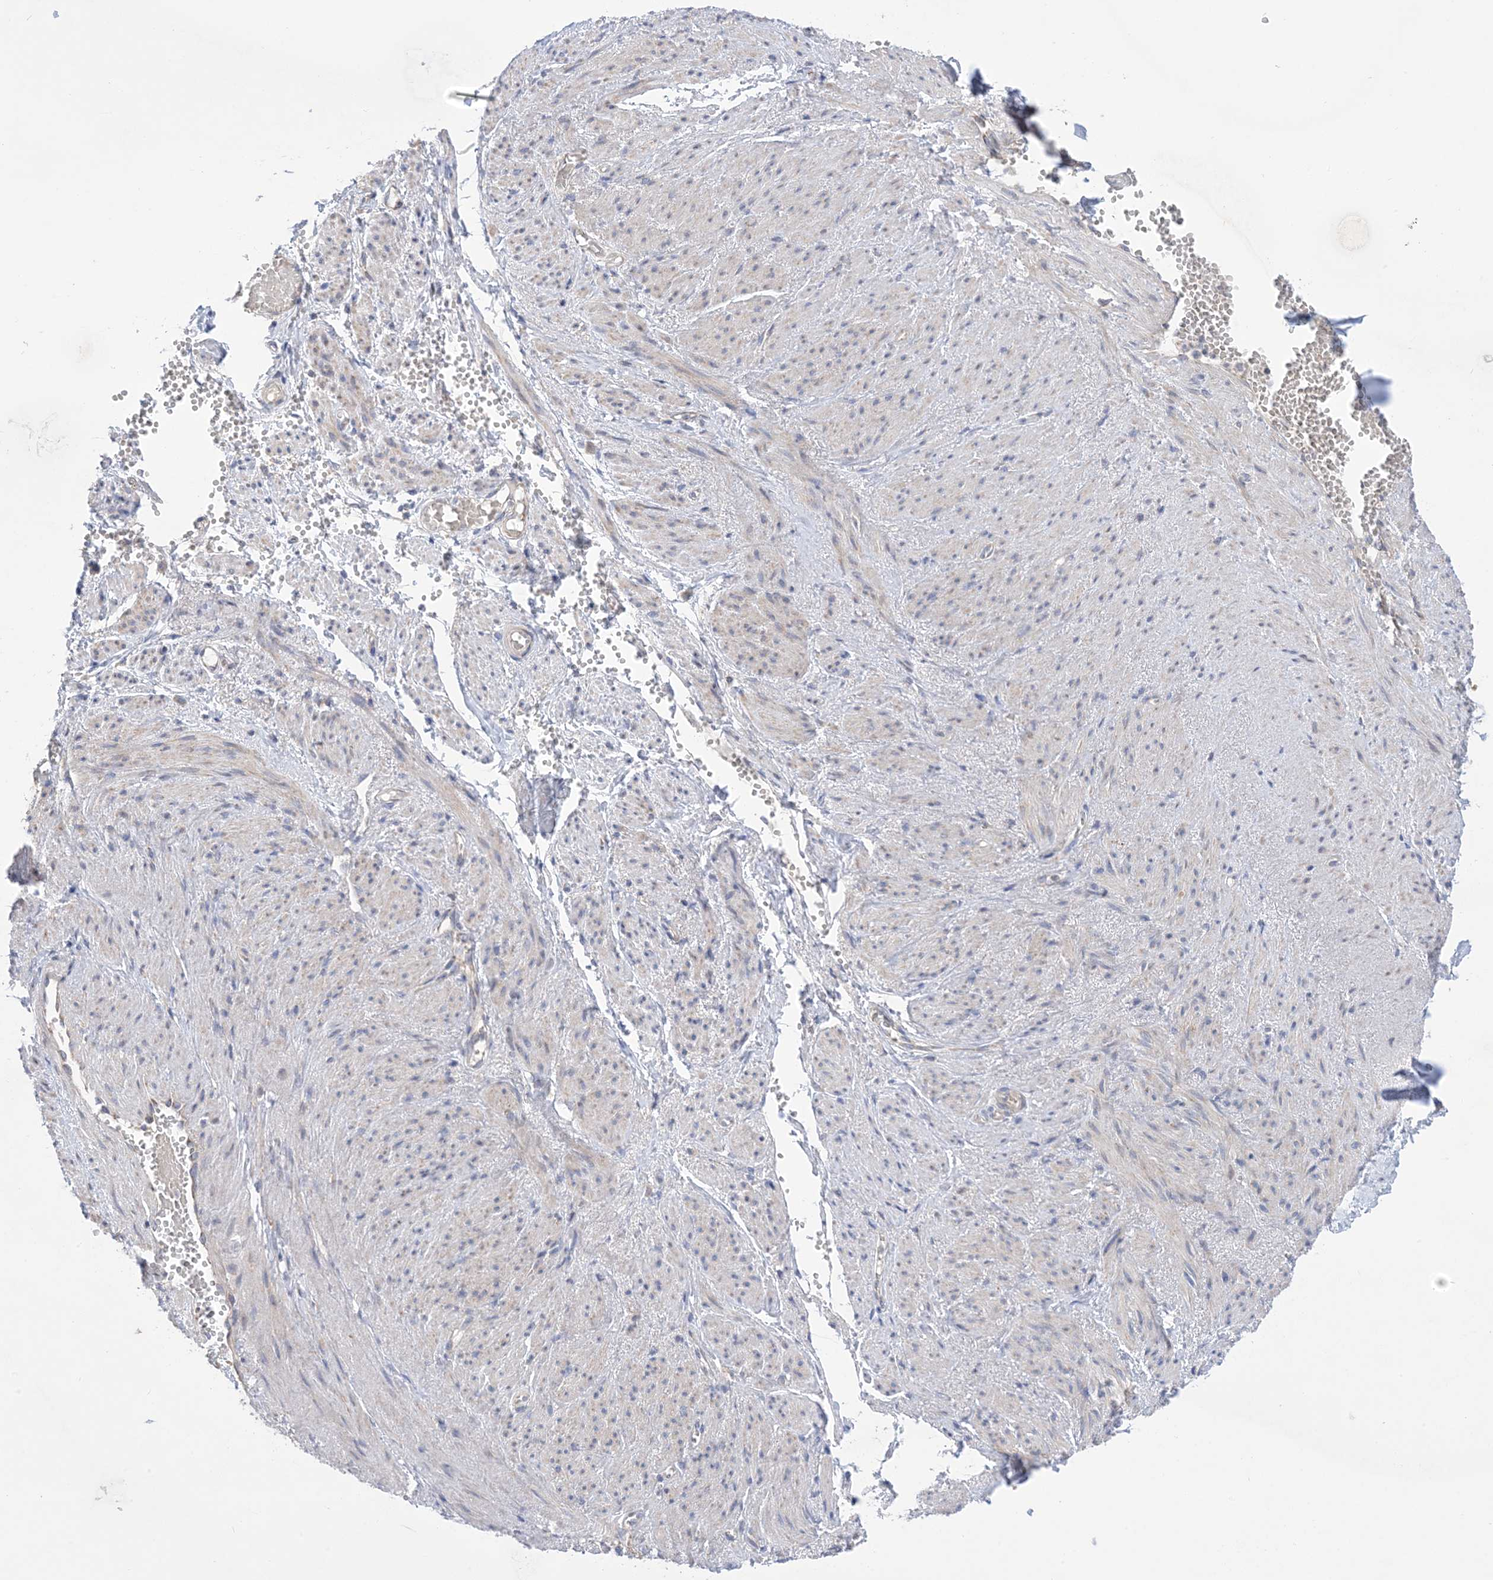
{"staining": {"intensity": "weak", "quantity": "25%-75%", "location": "cytoplasmic/membranous"}, "tissue": "adipose tissue", "cell_type": "Adipocytes", "image_type": "normal", "snomed": [{"axis": "morphology", "description": "Normal tissue, NOS"}, {"axis": "topography", "description": "Smooth muscle"}, {"axis": "topography", "description": "Peripheral nerve tissue"}], "caption": "A high-resolution micrograph shows IHC staining of benign adipose tissue, which demonstrates weak cytoplasmic/membranous expression in approximately 25%-75% of adipocytes.", "gene": "CLEC16A", "patient": {"sex": "female", "age": 39}}